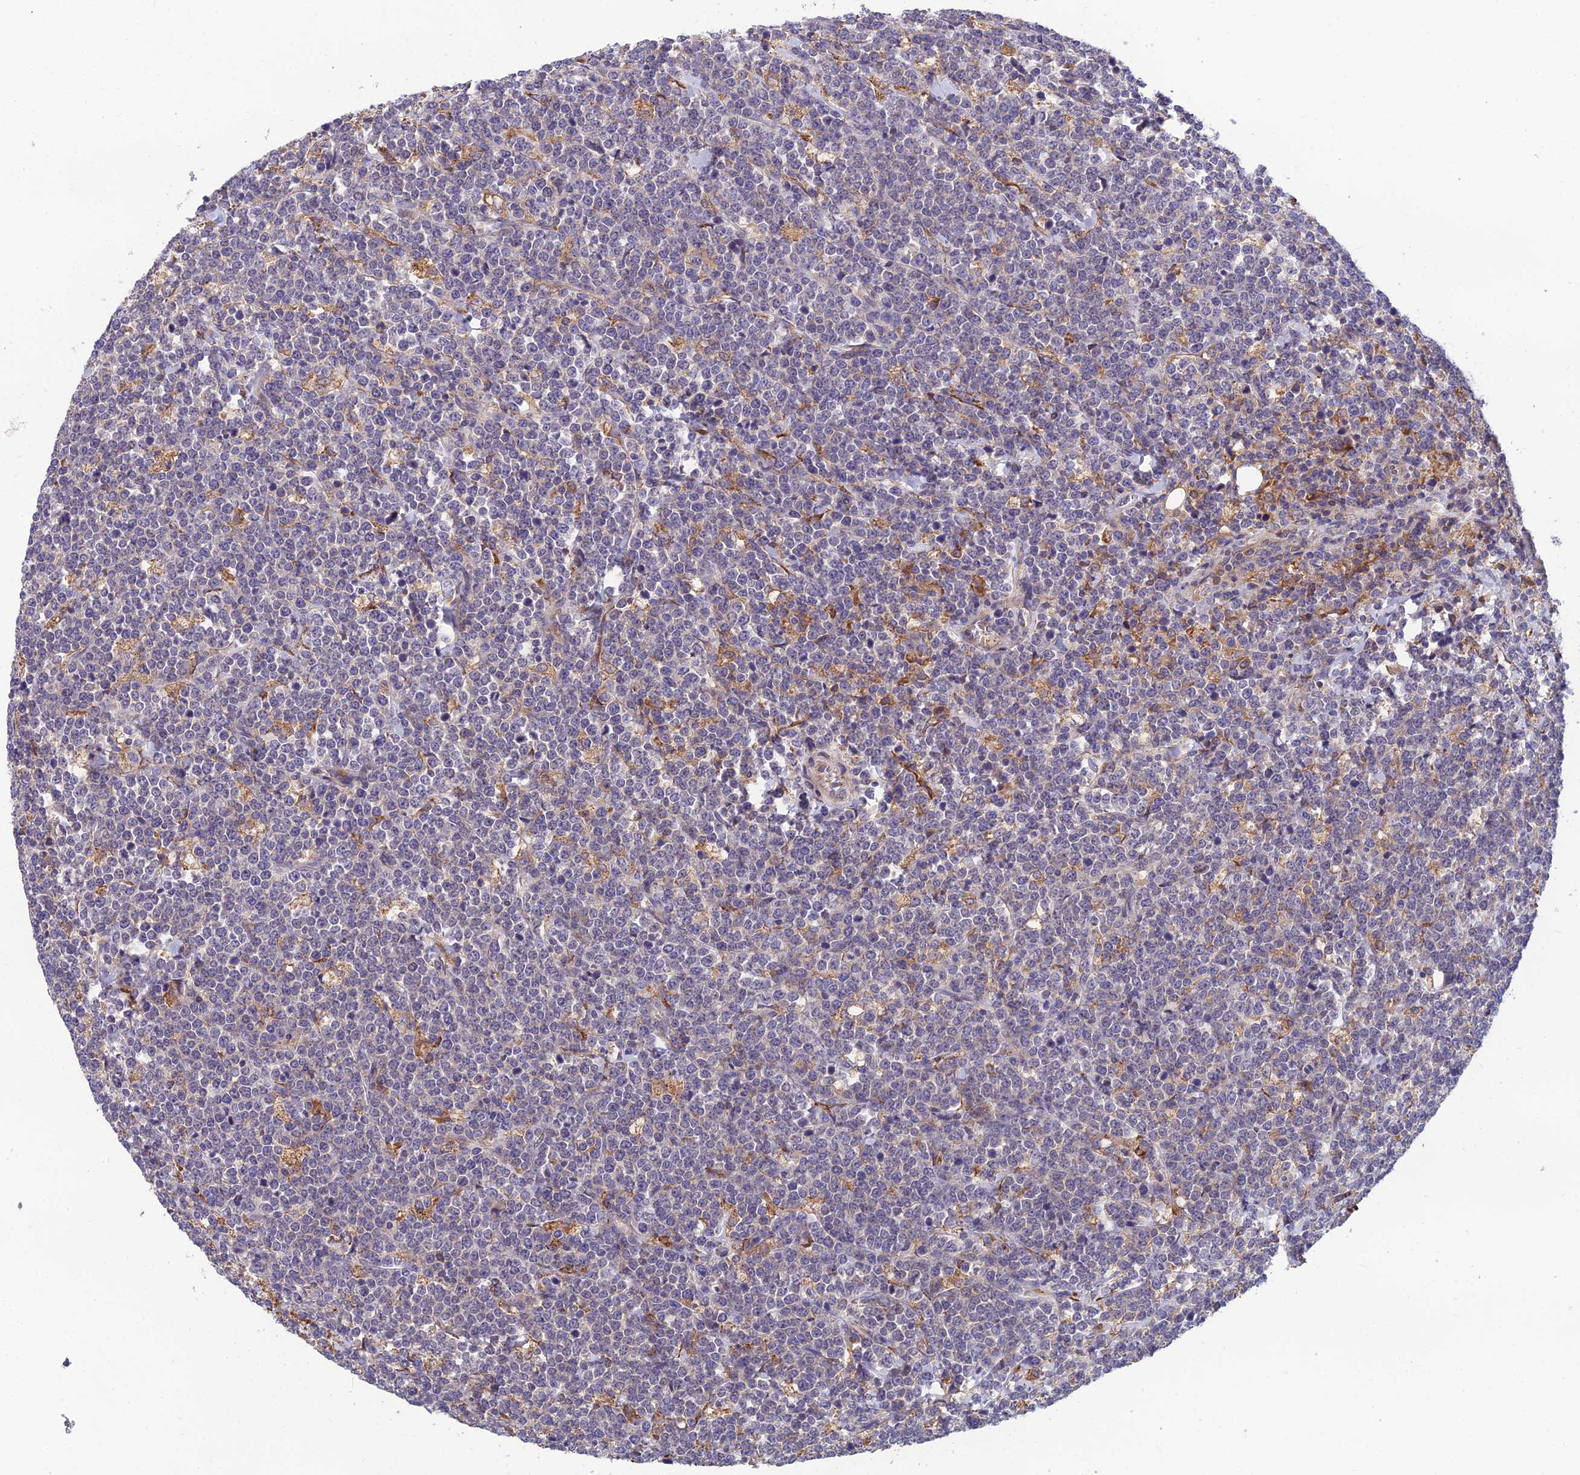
{"staining": {"intensity": "negative", "quantity": "none", "location": "none"}, "tissue": "lymphoma", "cell_type": "Tumor cells", "image_type": "cancer", "snomed": [{"axis": "morphology", "description": "Malignant lymphoma, non-Hodgkin's type, High grade"}, {"axis": "topography", "description": "Small intestine"}], "caption": "Tumor cells show no significant positivity in lymphoma.", "gene": "UMAD1", "patient": {"sex": "male", "age": 8}}